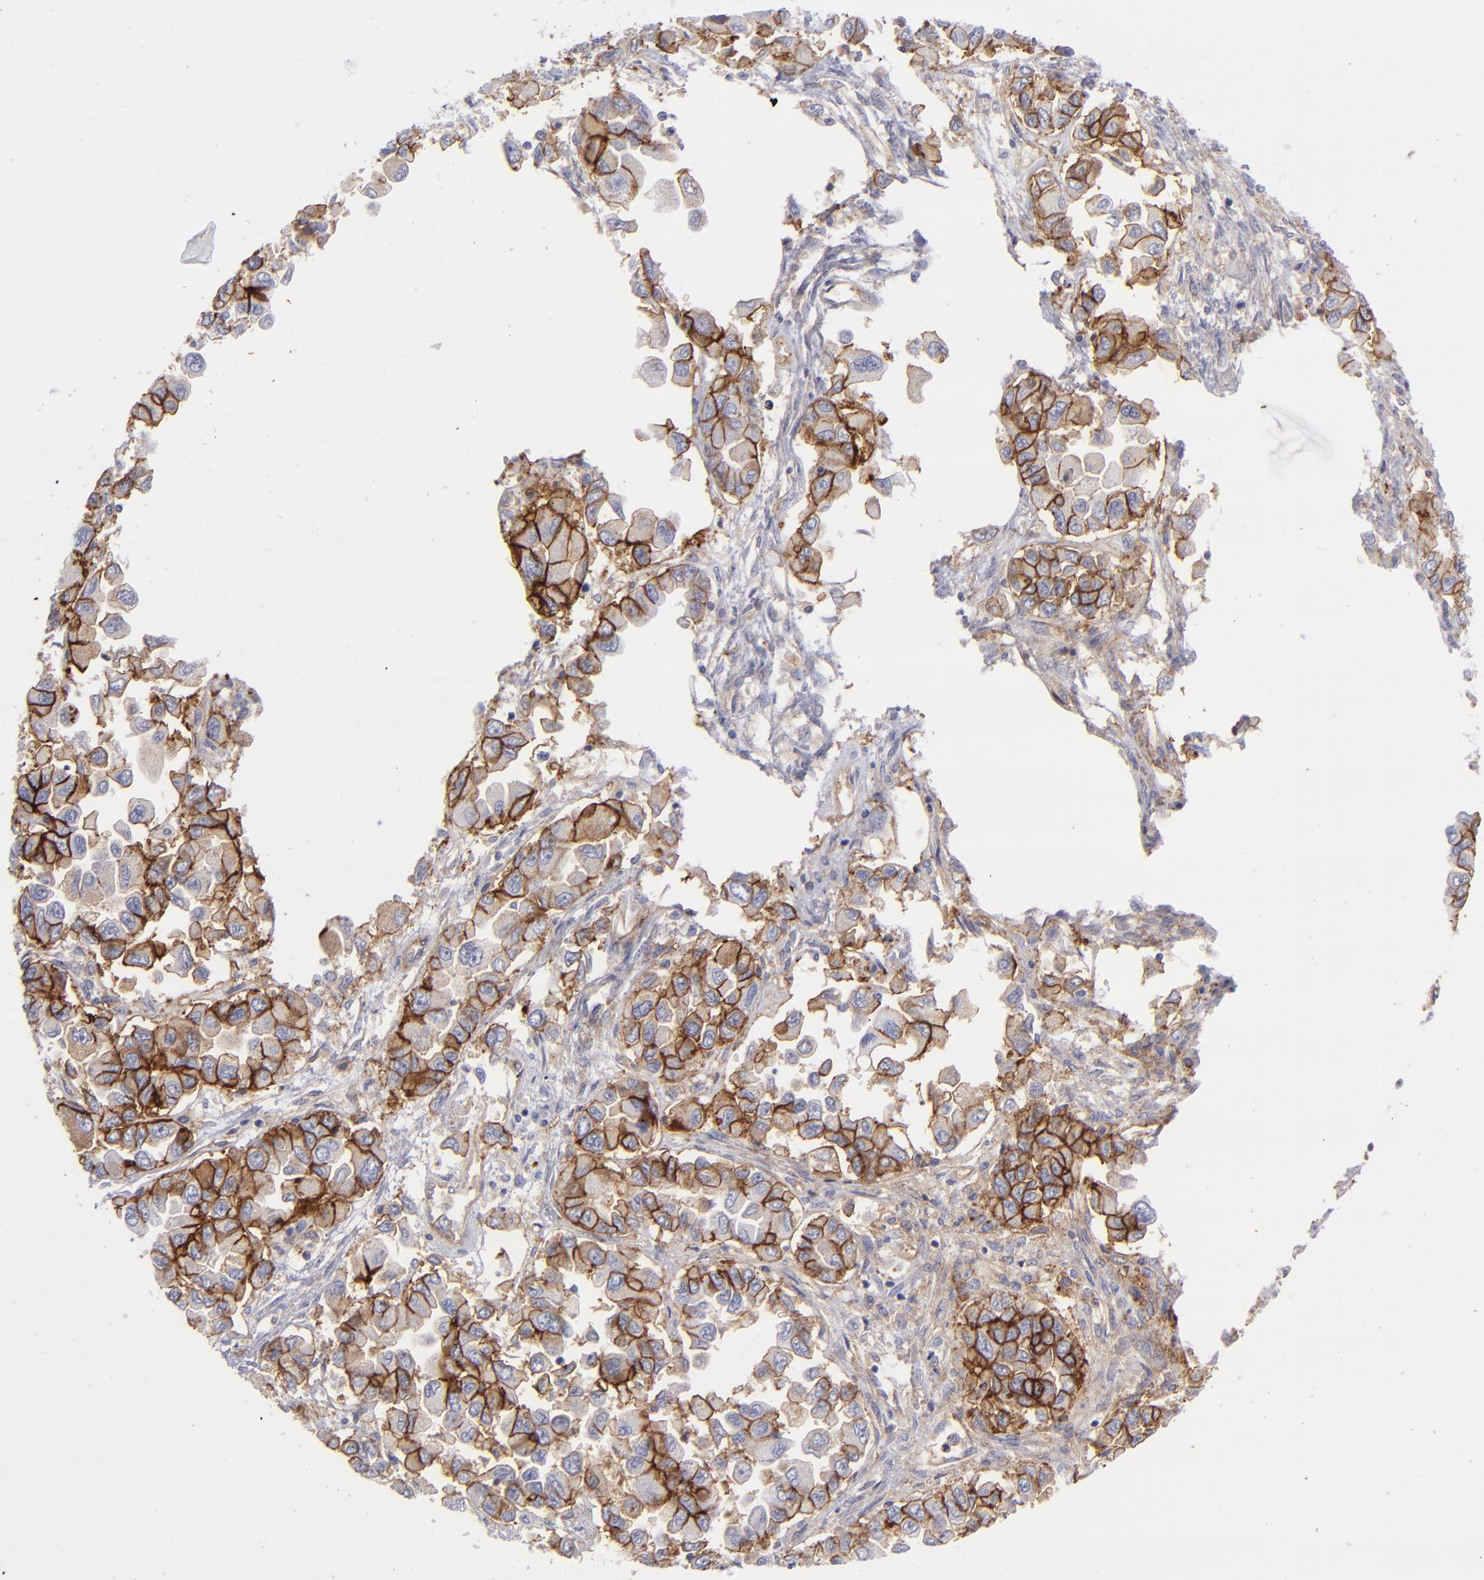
{"staining": {"intensity": "moderate", "quantity": "25%-75%", "location": "cytoplasmic/membranous"}, "tissue": "ovarian cancer", "cell_type": "Tumor cells", "image_type": "cancer", "snomed": [{"axis": "morphology", "description": "Cystadenocarcinoma, serous, NOS"}, {"axis": "topography", "description": "Ovary"}], "caption": "Moderate cytoplasmic/membranous expression for a protein is present in about 25%-75% of tumor cells of ovarian serous cystadenocarcinoma using IHC.", "gene": "BSG", "patient": {"sex": "female", "age": 84}}